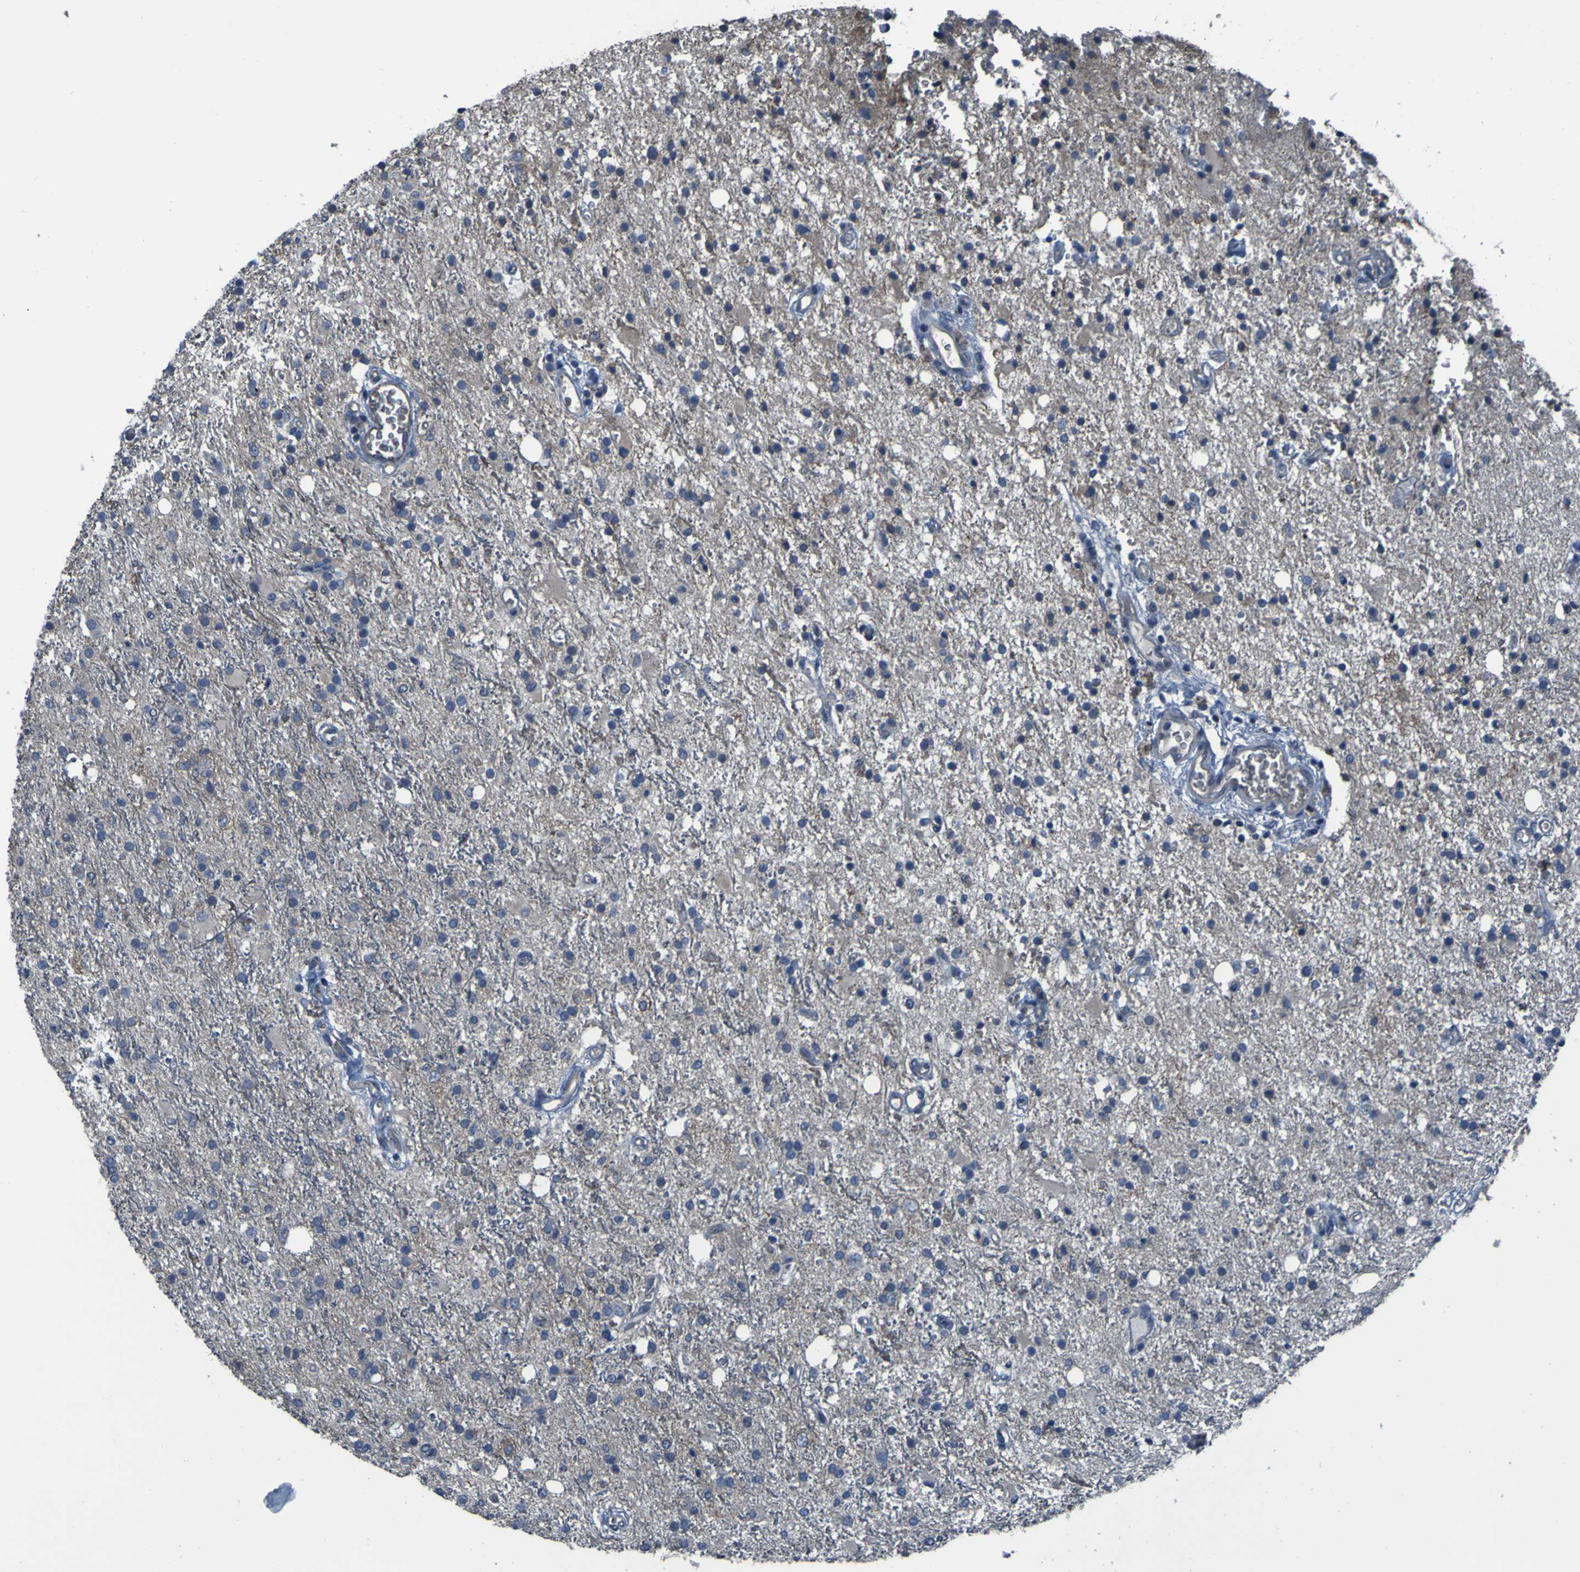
{"staining": {"intensity": "negative", "quantity": "none", "location": "none"}, "tissue": "glioma", "cell_type": "Tumor cells", "image_type": "cancer", "snomed": [{"axis": "morphology", "description": "Glioma, malignant, High grade"}, {"axis": "topography", "description": "Brain"}], "caption": "DAB immunohistochemical staining of glioma displays no significant expression in tumor cells. (DAB (3,3'-diaminobenzidine) IHC, high magnification).", "gene": "GRAMD1A", "patient": {"sex": "male", "age": 47}}